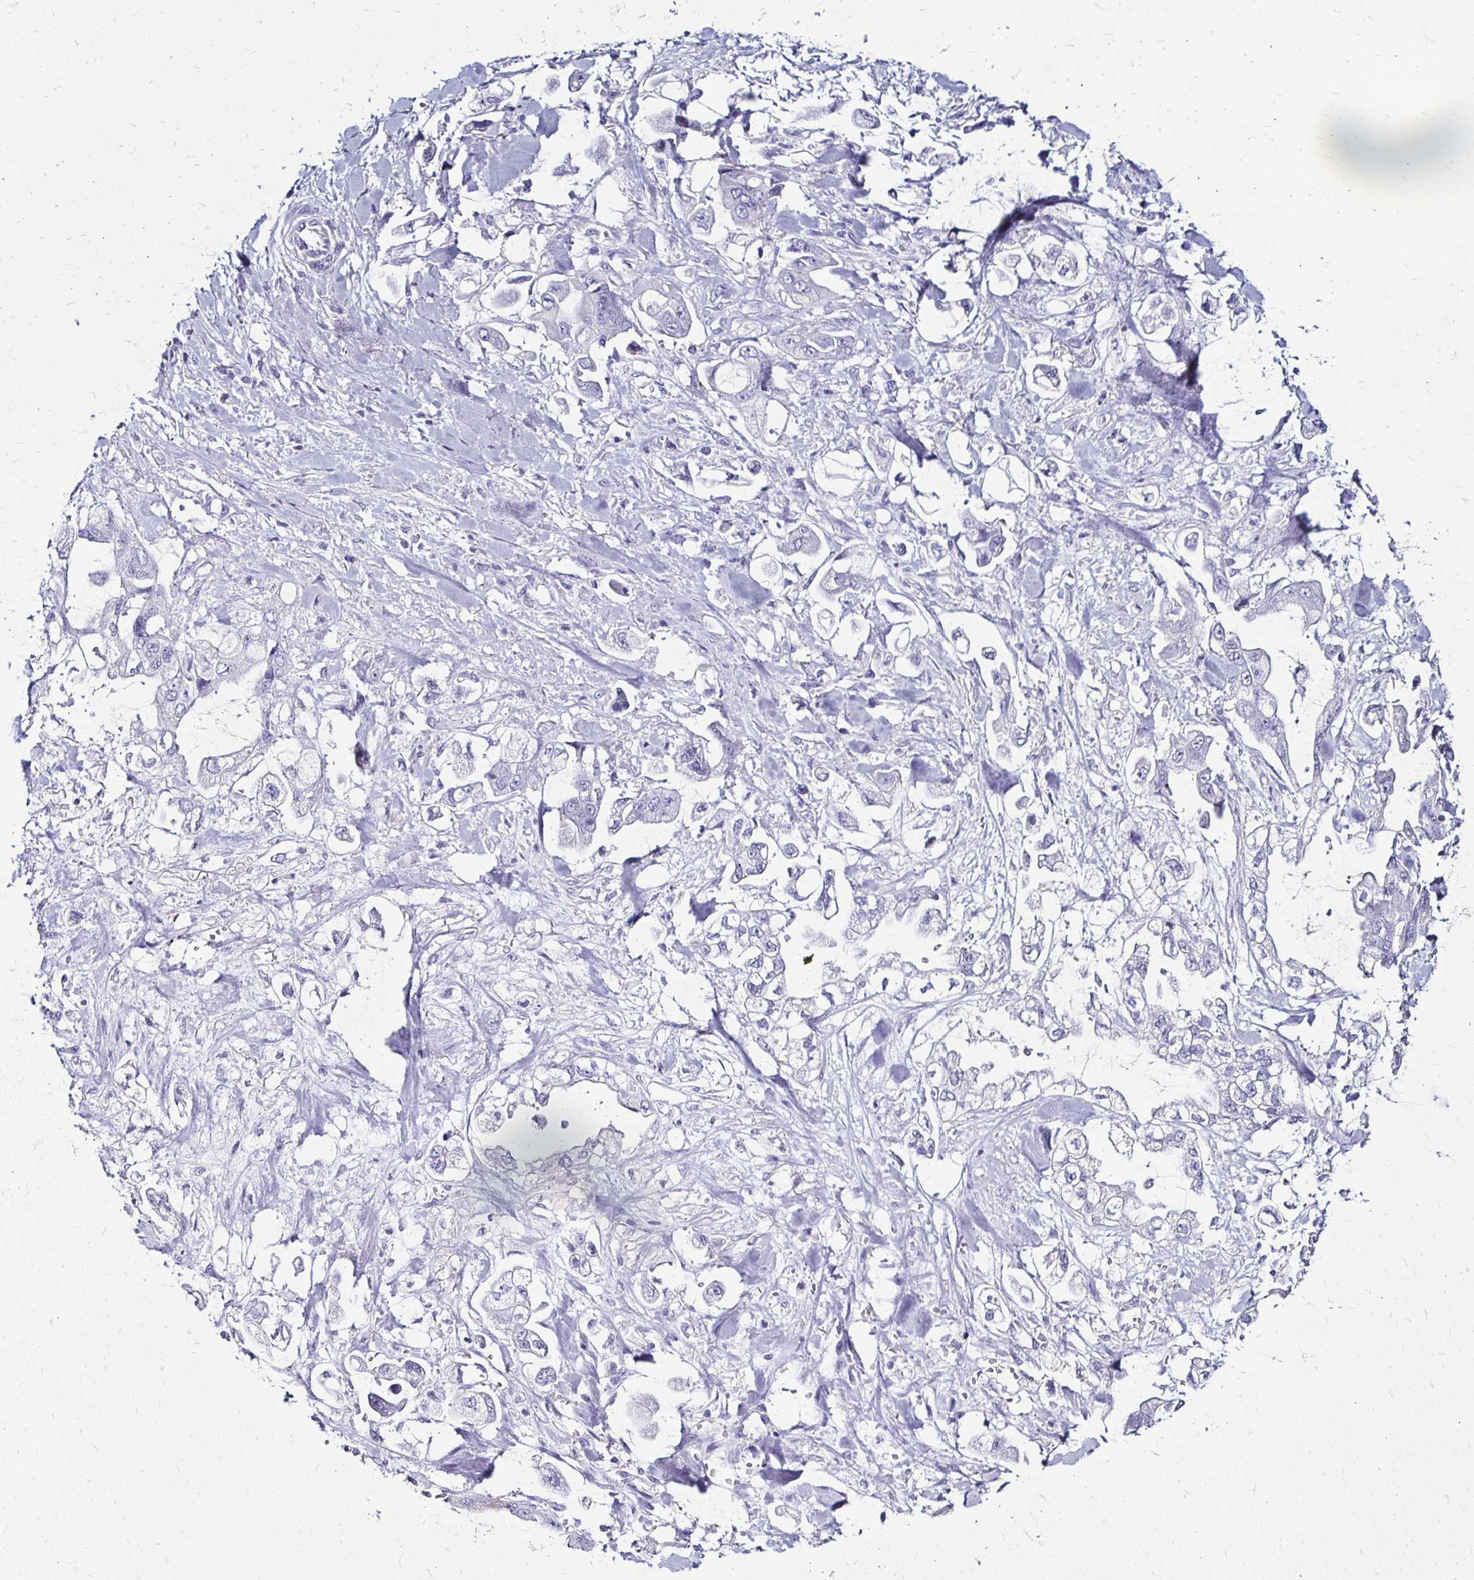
{"staining": {"intensity": "negative", "quantity": "none", "location": "none"}, "tissue": "stomach cancer", "cell_type": "Tumor cells", "image_type": "cancer", "snomed": [{"axis": "morphology", "description": "Adenocarcinoma, NOS"}, {"axis": "topography", "description": "Stomach"}], "caption": "IHC of human adenocarcinoma (stomach) demonstrates no expression in tumor cells.", "gene": "KCNT1", "patient": {"sex": "male", "age": 62}}